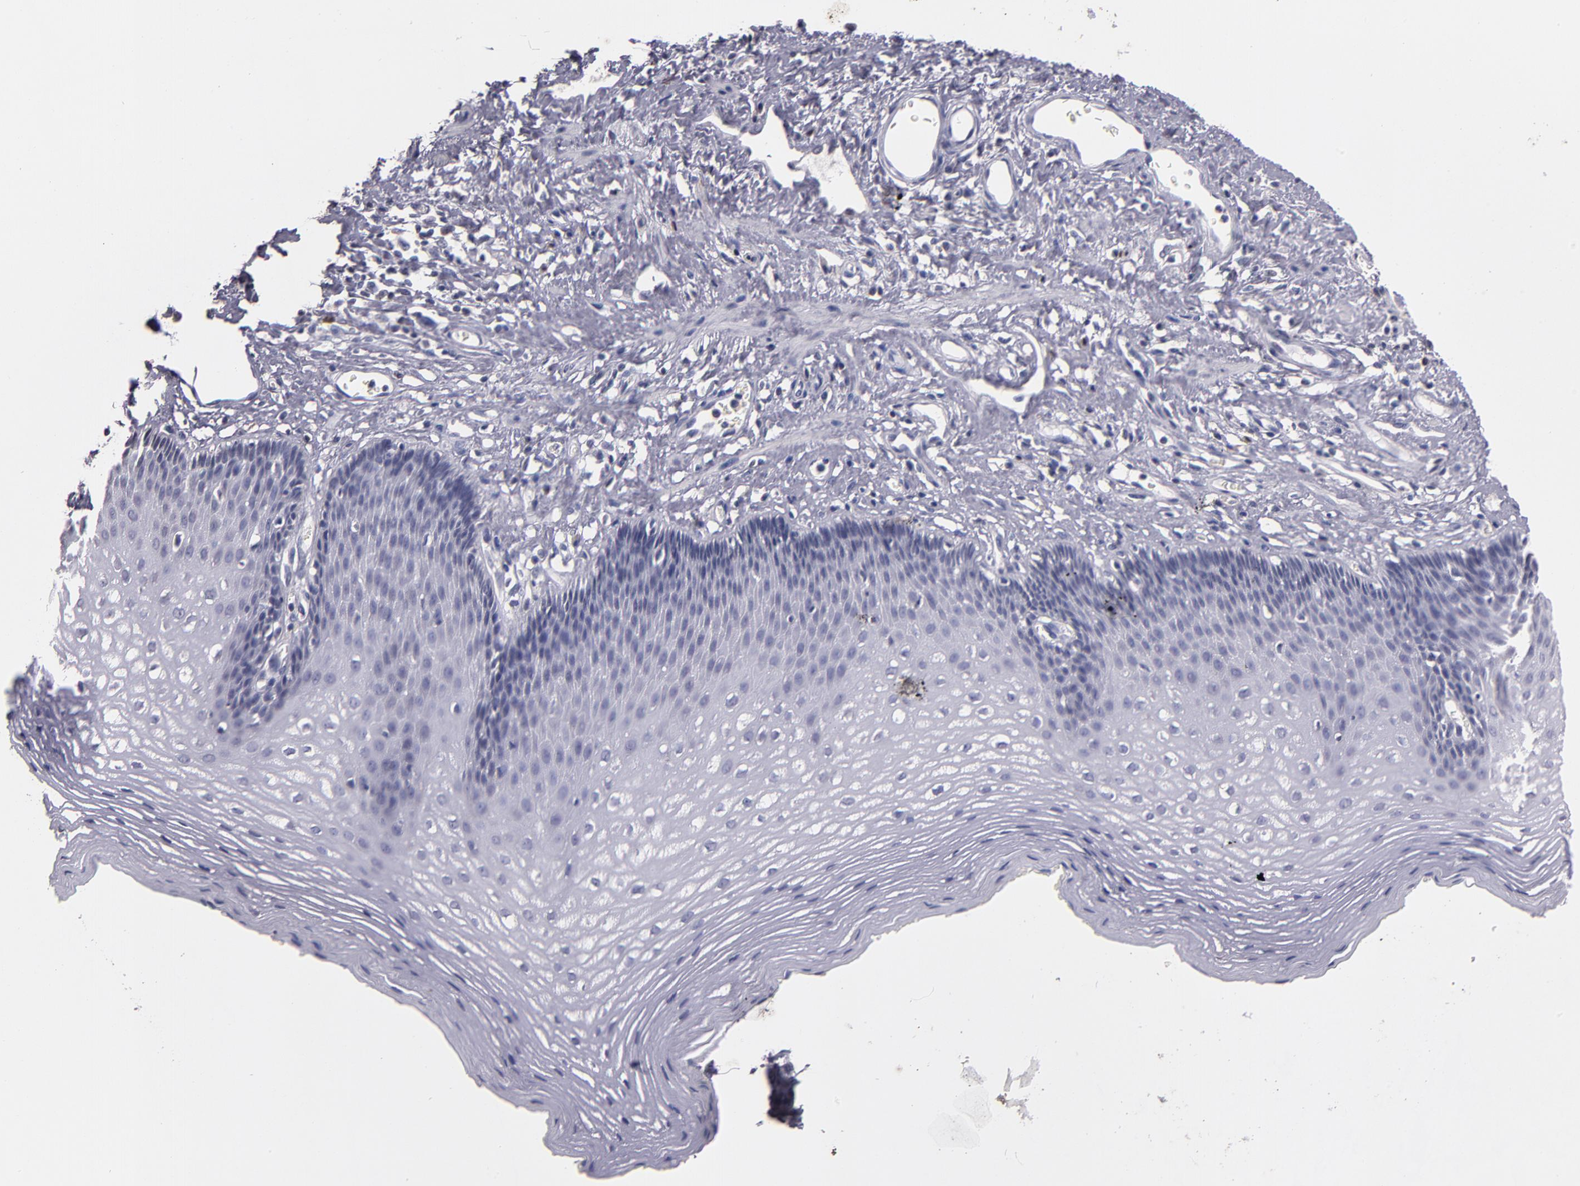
{"staining": {"intensity": "negative", "quantity": "none", "location": "none"}, "tissue": "esophagus", "cell_type": "Squamous epithelial cells", "image_type": "normal", "snomed": [{"axis": "morphology", "description": "Normal tissue, NOS"}, {"axis": "topography", "description": "Esophagus"}], "caption": "This is an immunohistochemistry image of unremarkable human esophagus. There is no staining in squamous epithelial cells.", "gene": "SOX10", "patient": {"sex": "female", "age": 70}}